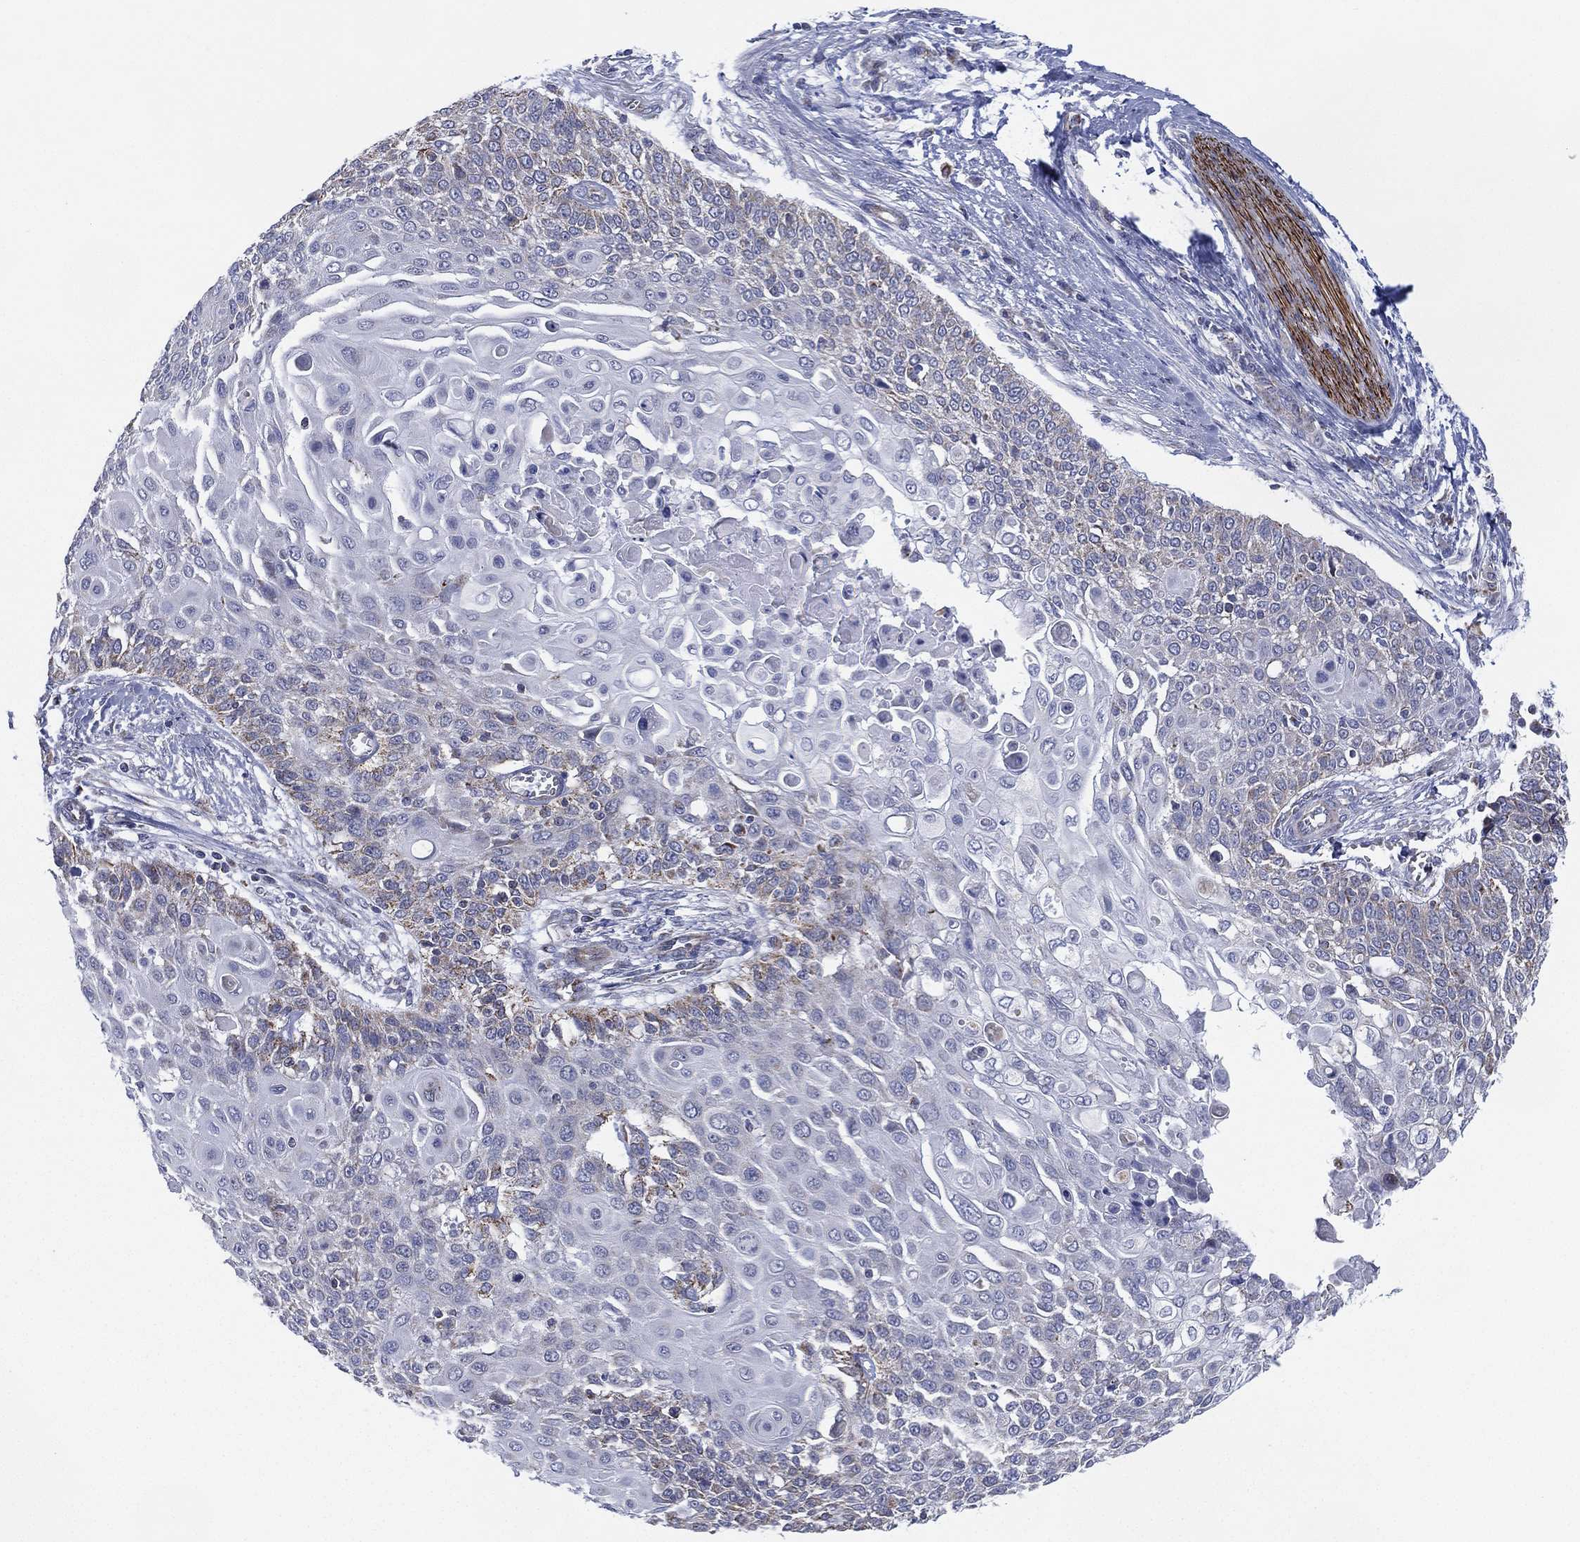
{"staining": {"intensity": "weak", "quantity": "<25%", "location": "cytoplasmic/membranous"}, "tissue": "cervical cancer", "cell_type": "Tumor cells", "image_type": "cancer", "snomed": [{"axis": "morphology", "description": "Squamous cell carcinoma, NOS"}, {"axis": "topography", "description": "Cervix"}], "caption": "An immunohistochemistry micrograph of cervical squamous cell carcinoma is shown. There is no staining in tumor cells of cervical squamous cell carcinoma.", "gene": "INA", "patient": {"sex": "female", "age": 39}}